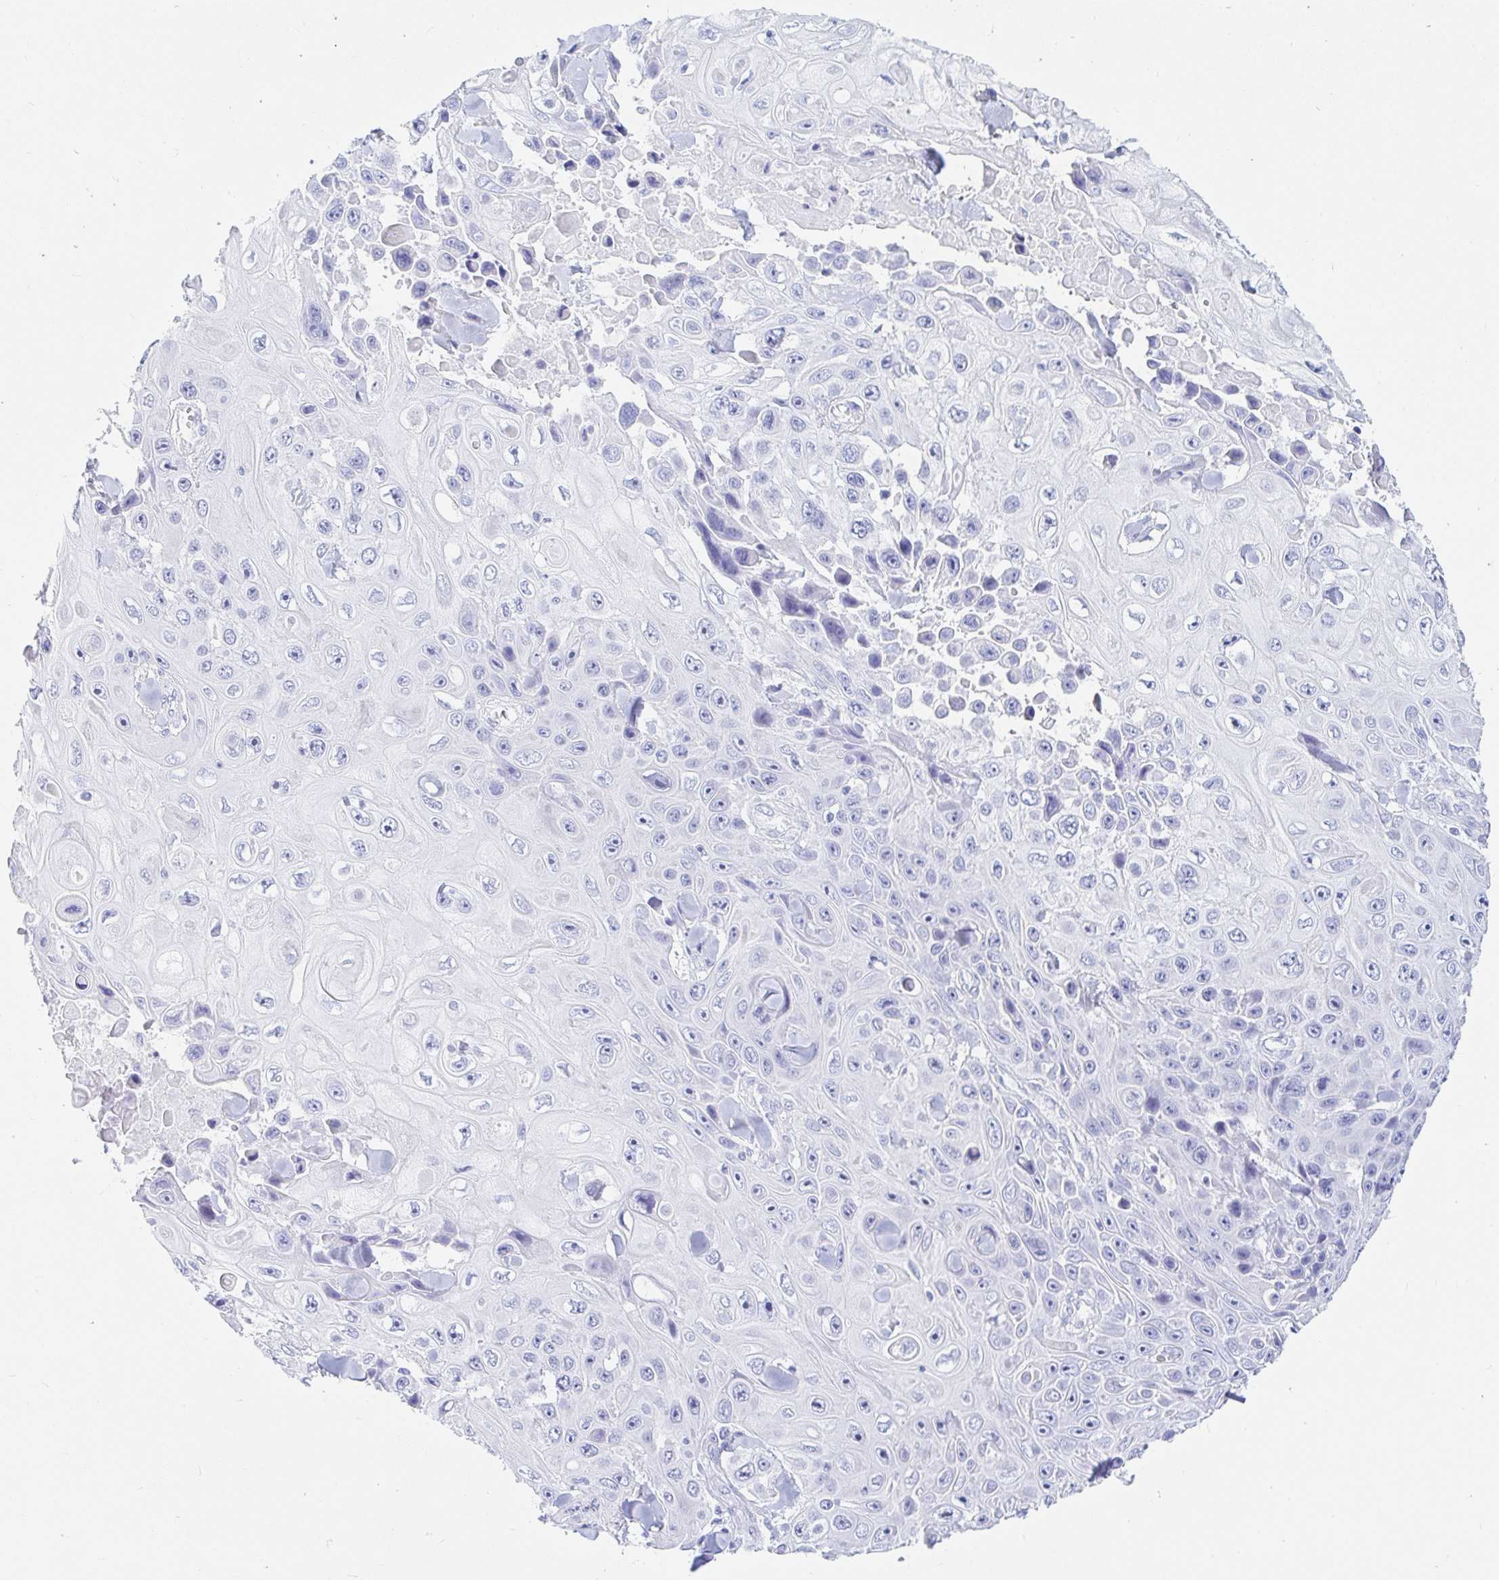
{"staining": {"intensity": "negative", "quantity": "none", "location": "none"}, "tissue": "skin cancer", "cell_type": "Tumor cells", "image_type": "cancer", "snomed": [{"axis": "morphology", "description": "Squamous cell carcinoma, NOS"}, {"axis": "topography", "description": "Skin"}], "caption": "This is a histopathology image of IHC staining of skin squamous cell carcinoma, which shows no positivity in tumor cells.", "gene": "PPP1R1B", "patient": {"sex": "male", "age": 82}}